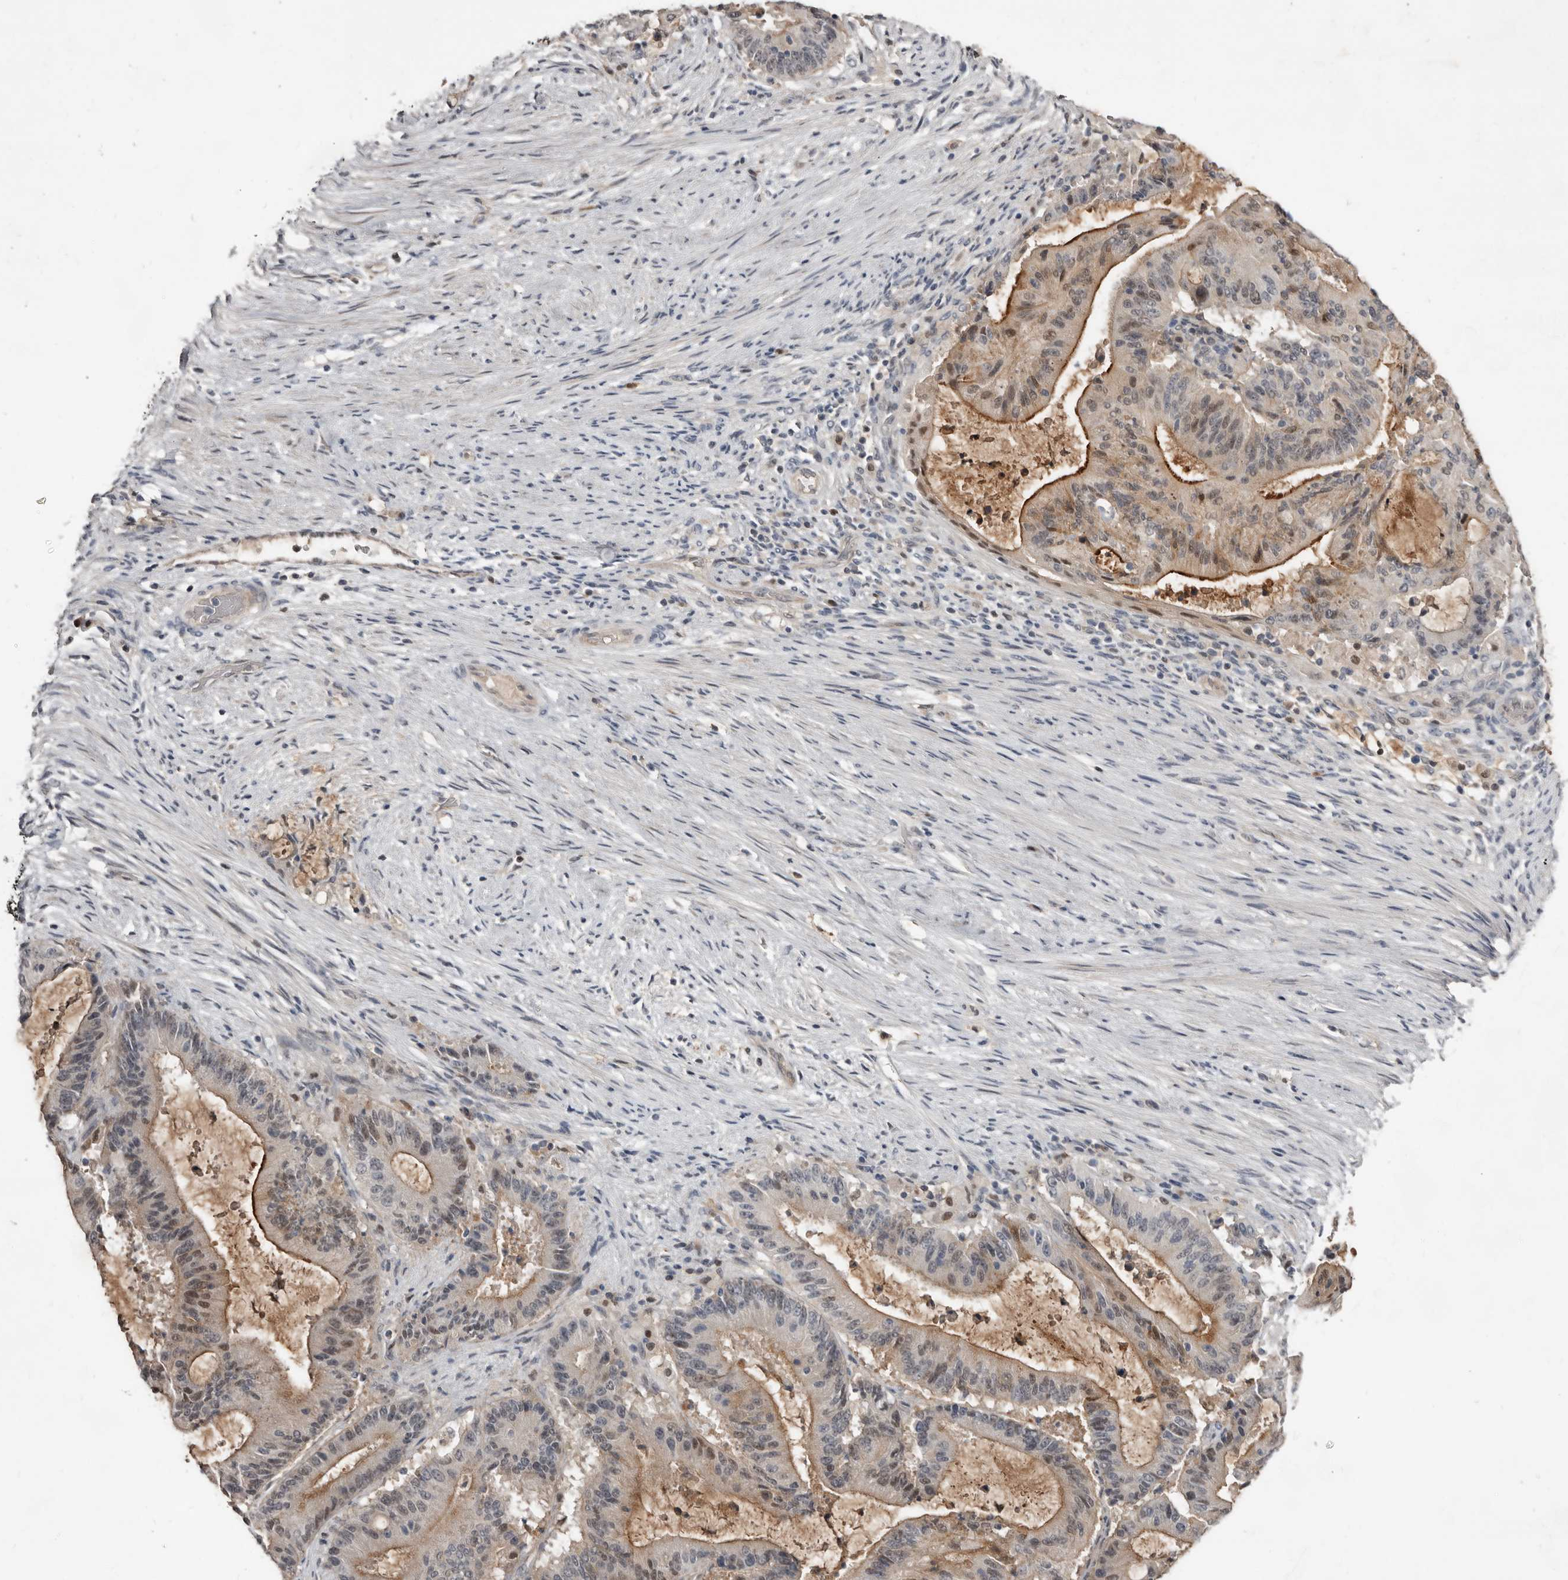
{"staining": {"intensity": "moderate", "quantity": "<25%", "location": "cytoplasmic/membranous"}, "tissue": "liver cancer", "cell_type": "Tumor cells", "image_type": "cancer", "snomed": [{"axis": "morphology", "description": "Normal tissue, NOS"}, {"axis": "morphology", "description": "Cholangiocarcinoma"}, {"axis": "topography", "description": "Liver"}, {"axis": "topography", "description": "Peripheral nerve tissue"}], "caption": "The photomicrograph demonstrates a brown stain indicating the presence of a protein in the cytoplasmic/membranous of tumor cells in liver cholangiocarcinoma.", "gene": "RBKS", "patient": {"sex": "female", "age": 73}}